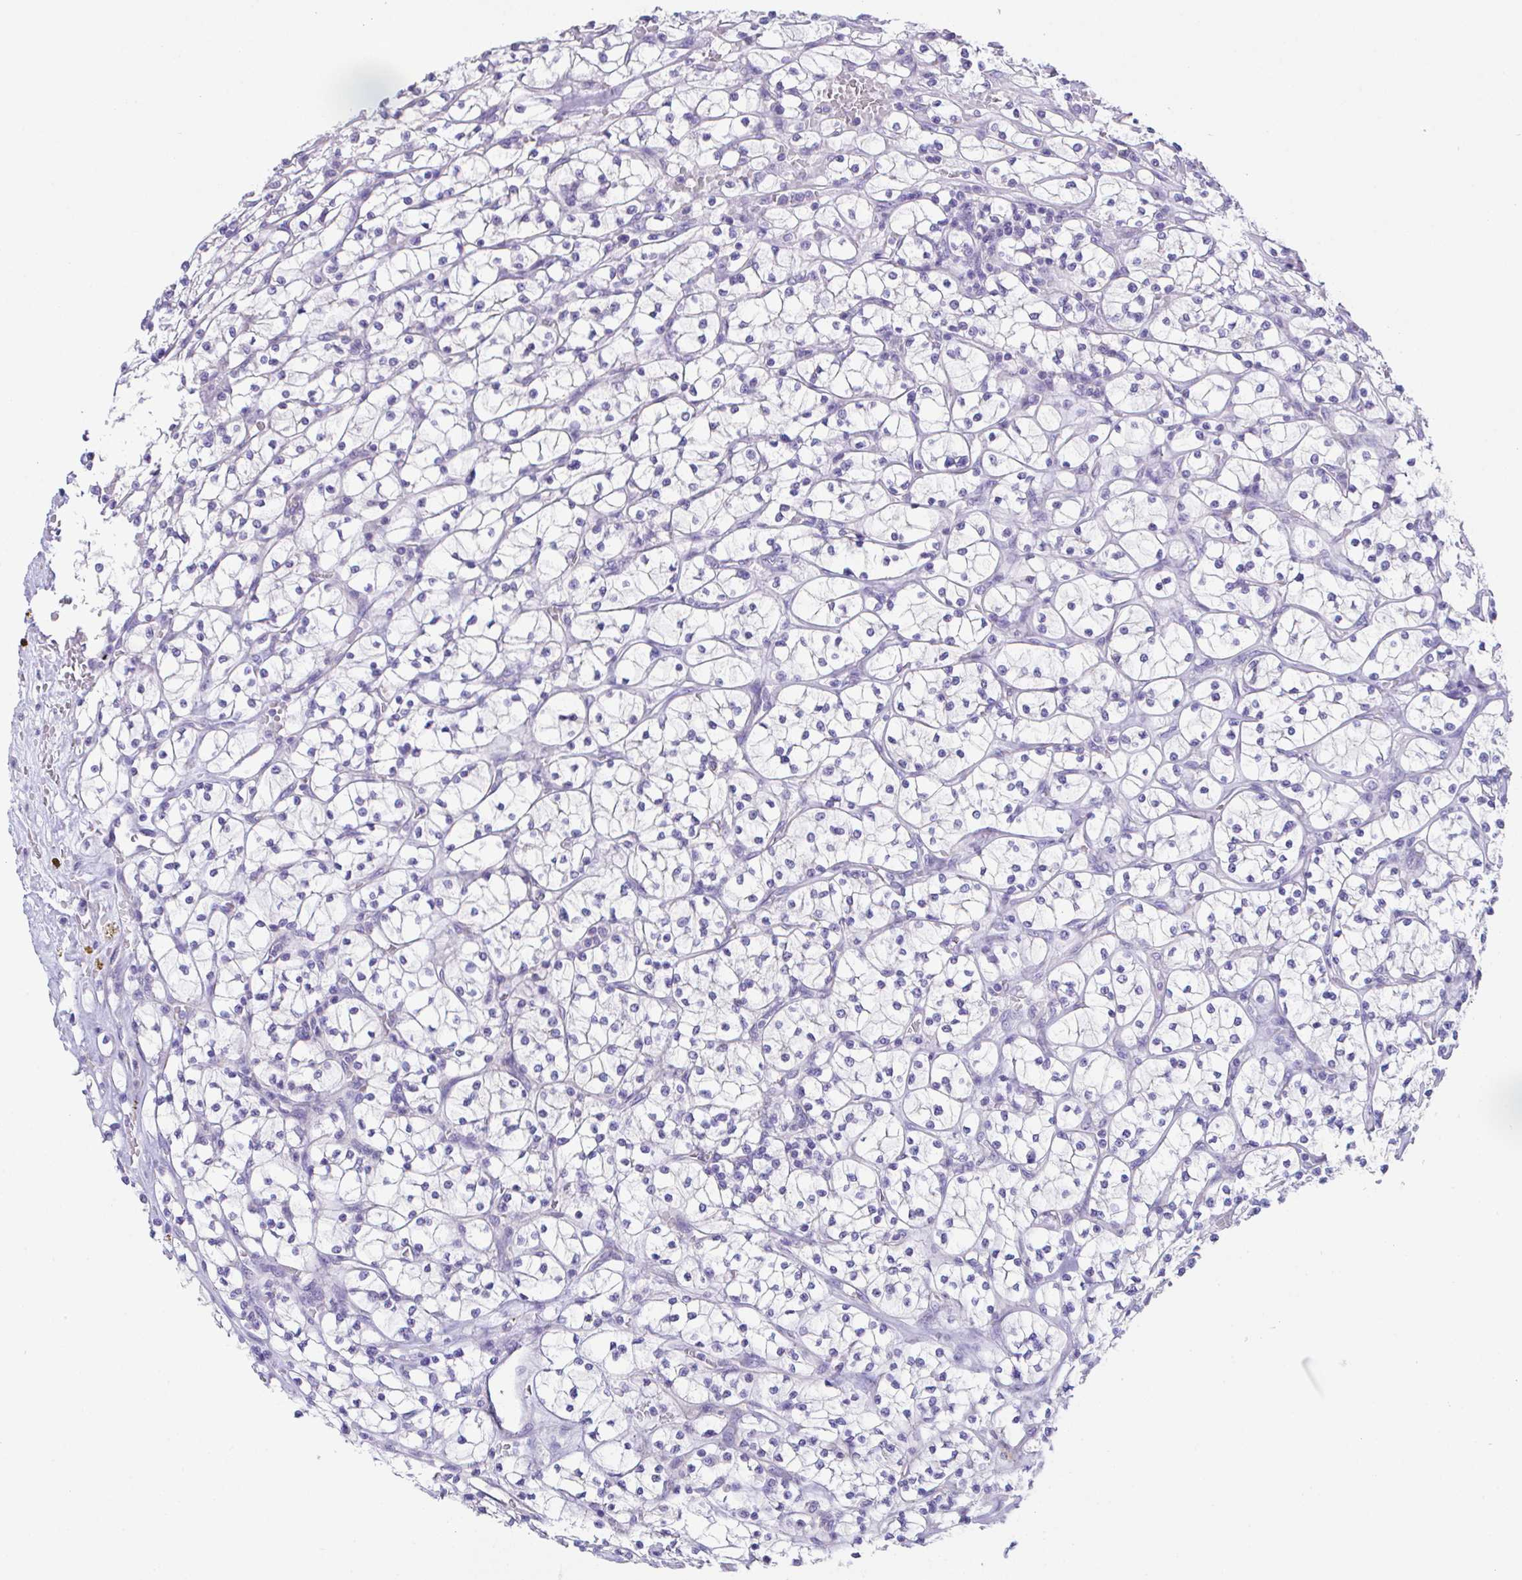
{"staining": {"intensity": "negative", "quantity": "none", "location": "none"}, "tissue": "renal cancer", "cell_type": "Tumor cells", "image_type": "cancer", "snomed": [{"axis": "morphology", "description": "Adenocarcinoma, NOS"}, {"axis": "topography", "description": "Kidney"}], "caption": "Tumor cells are negative for protein expression in human renal adenocarcinoma.", "gene": "HACD4", "patient": {"sex": "female", "age": 64}}